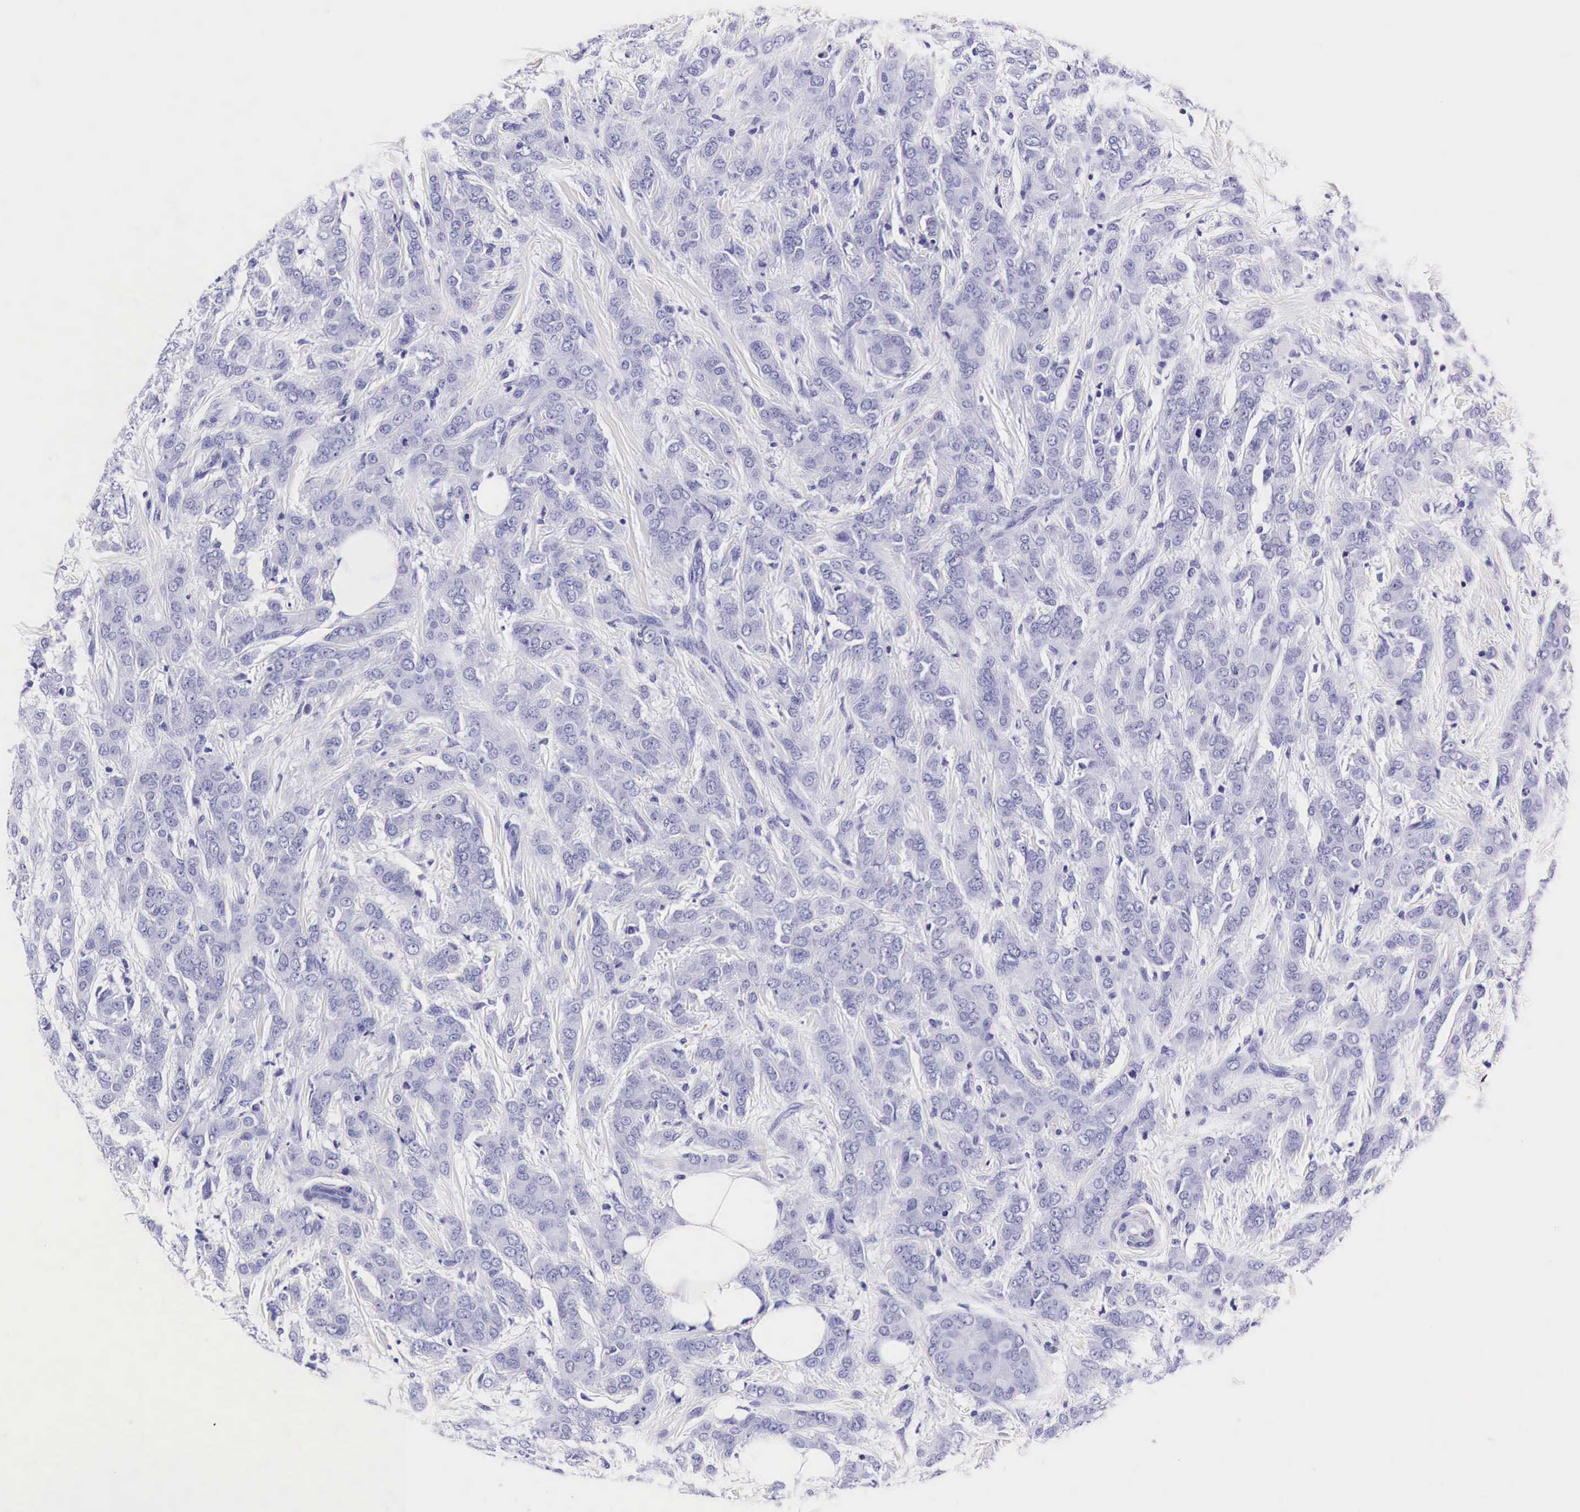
{"staining": {"intensity": "negative", "quantity": "none", "location": "none"}, "tissue": "breast cancer", "cell_type": "Tumor cells", "image_type": "cancer", "snomed": [{"axis": "morphology", "description": "Duct carcinoma"}, {"axis": "topography", "description": "Breast"}], "caption": "This is a image of IHC staining of intraductal carcinoma (breast), which shows no staining in tumor cells.", "gene": "ACP3", "patient": {"sex": "female", "age": 53}}